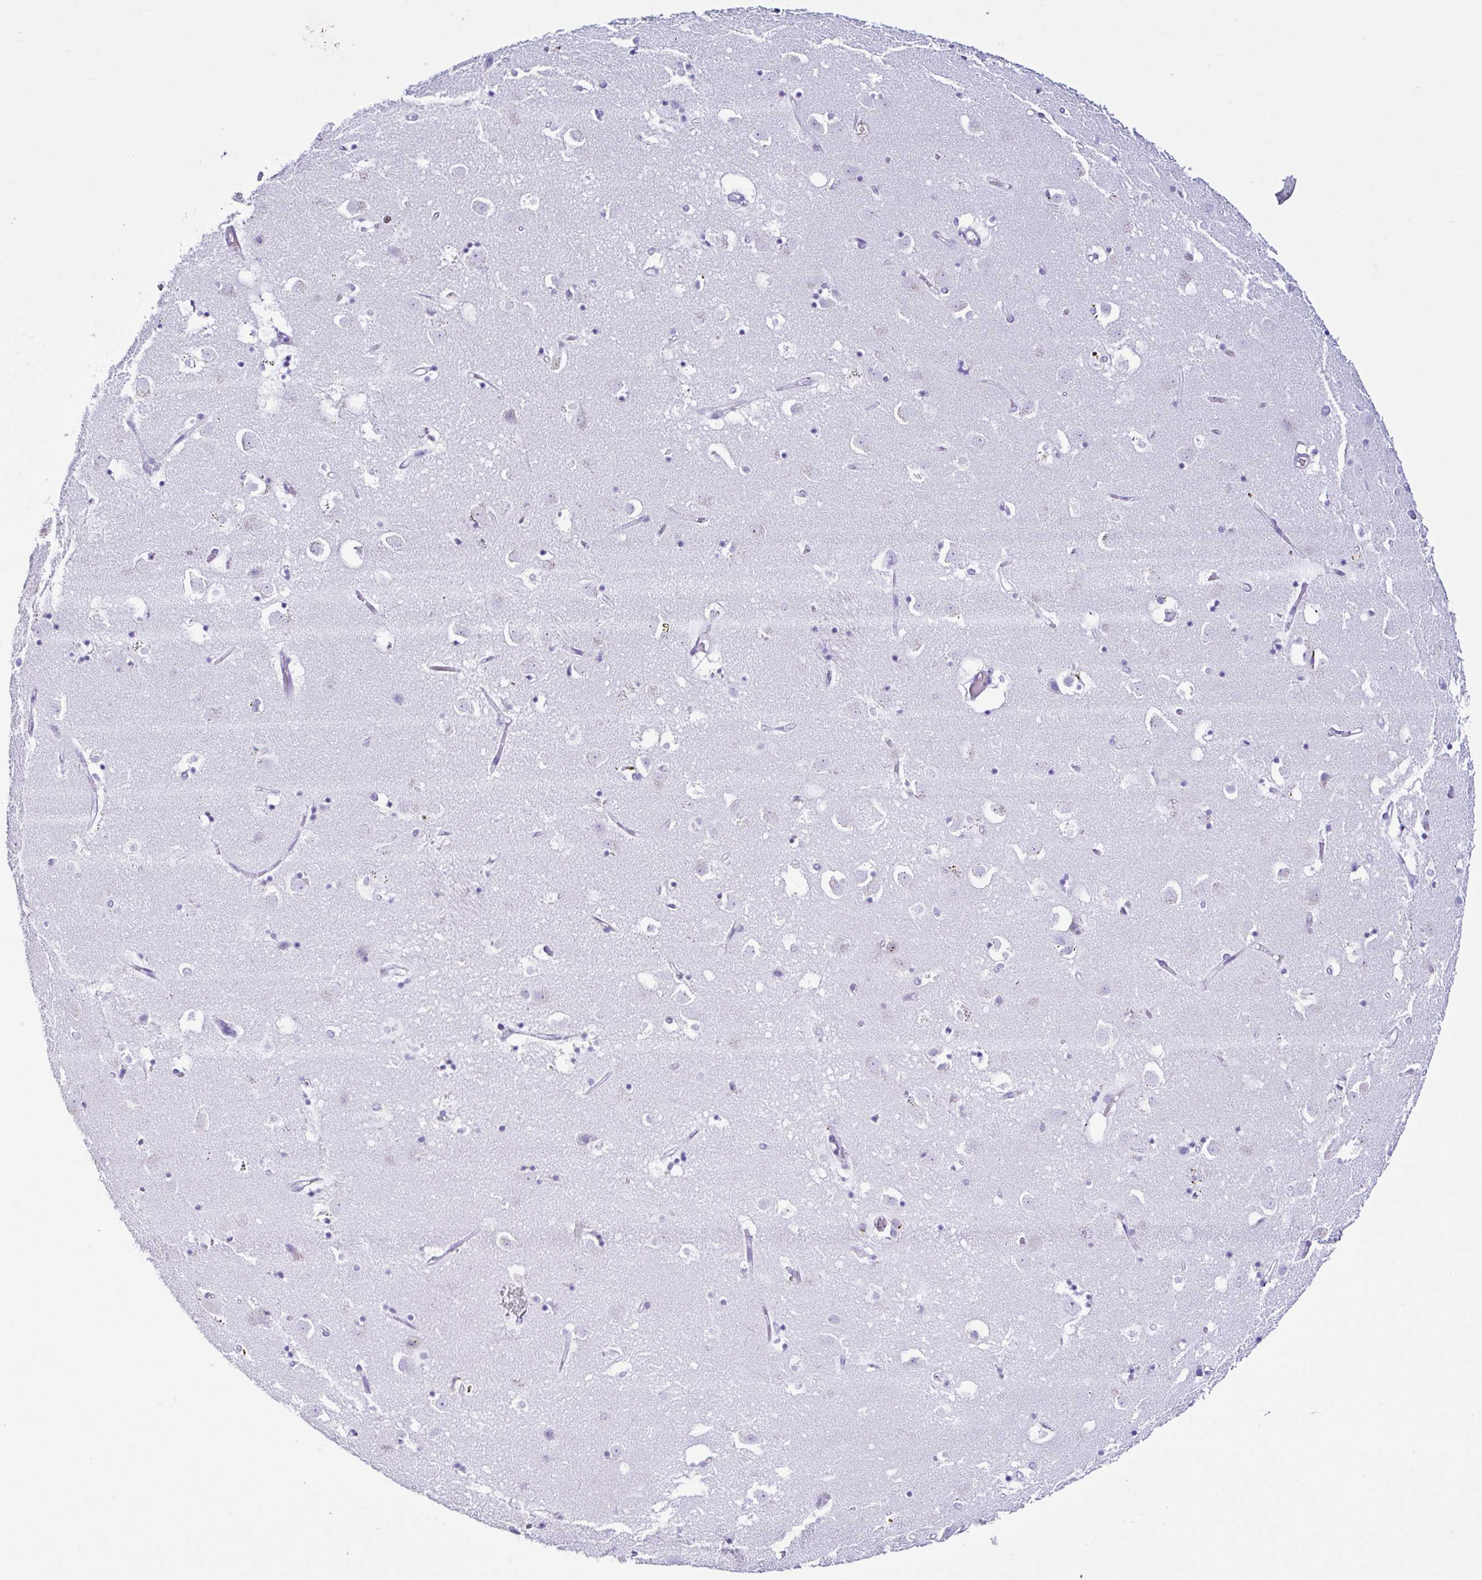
{"staining": {"intensity": "negative", "quantity": "none", "location": "none"}, "tissue": "caudate", "cell_type": "Glial cells", "image_type": "normal", "snomed": [{"axis": "morphology", "description": "Normal tissue, NOS"}, {"axis": "topography", "description": "Lateral ventricle wall"}], "caption": "DAB (3,3'-diaminobenzidine) immunohistochemical staining of benign caudate shows no significant staining in glial cells. (Stains: DAB (3,3'-diaminobenzidine) immunohistochemistry with hematoxylin counter stain, Microscopy: brightfield microscopy at high magnification).", "gene": "PIGF", "patient": {"sex": "male", "age": 58}}